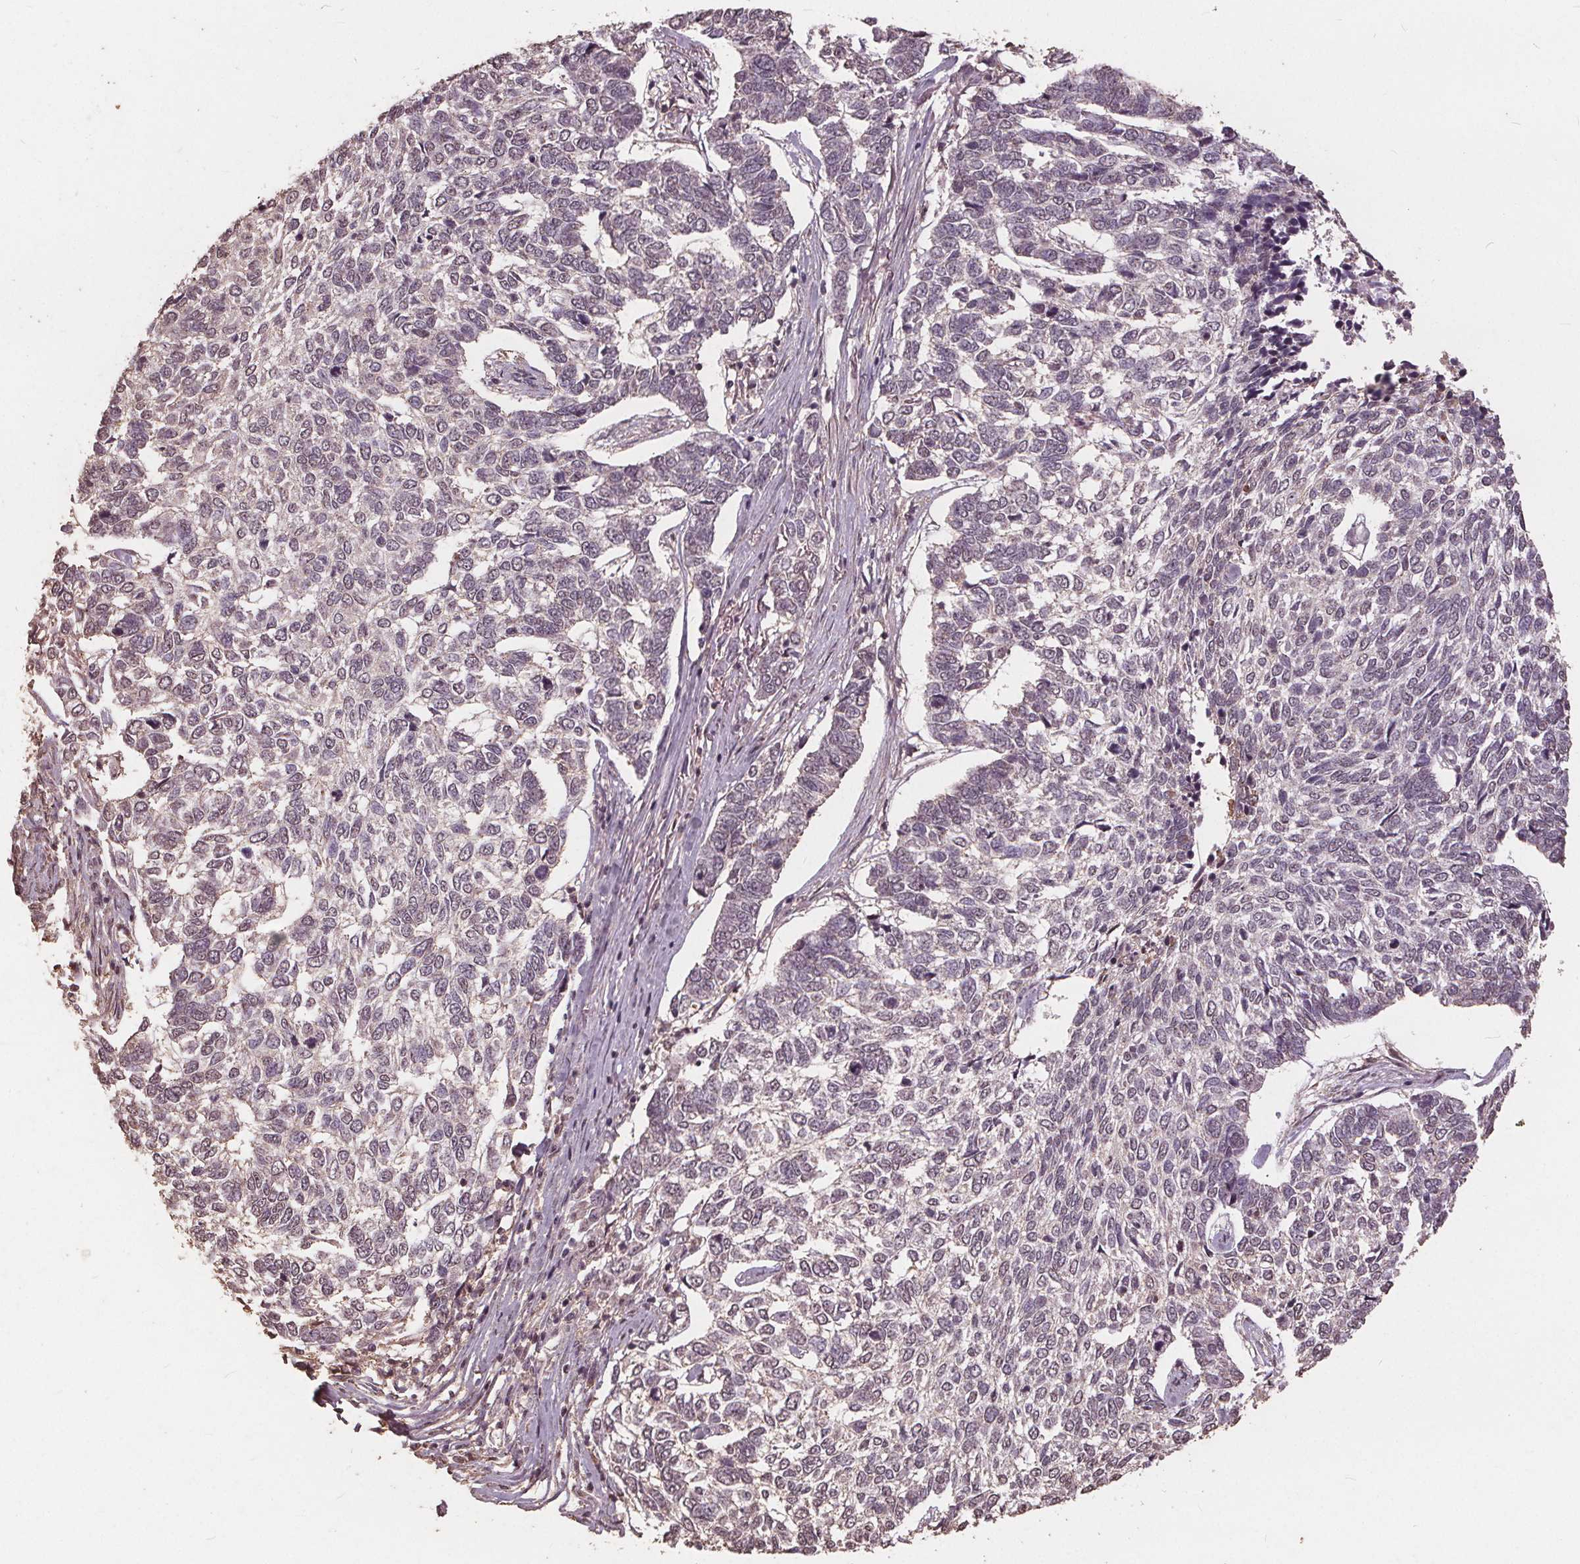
{"staining": {"intensity": "negative", "quantity": "none", "location": "none"}, "tissue": "skin cancer", "cell_type": "Tumor cells", "image_type": "cancer", "snomed": [{"axis": "morphology", "description": "Basal cell carcinoma"}, {"axis": "topography", "description": "Skin"}], "caption": "A high-resolution micrograph shows IHC staining of basal cell carcinoma (skin), which displays no significant expression in tumor cells.", "gene": "DSG3", "patient": {"sex": "female", "age": 65}}